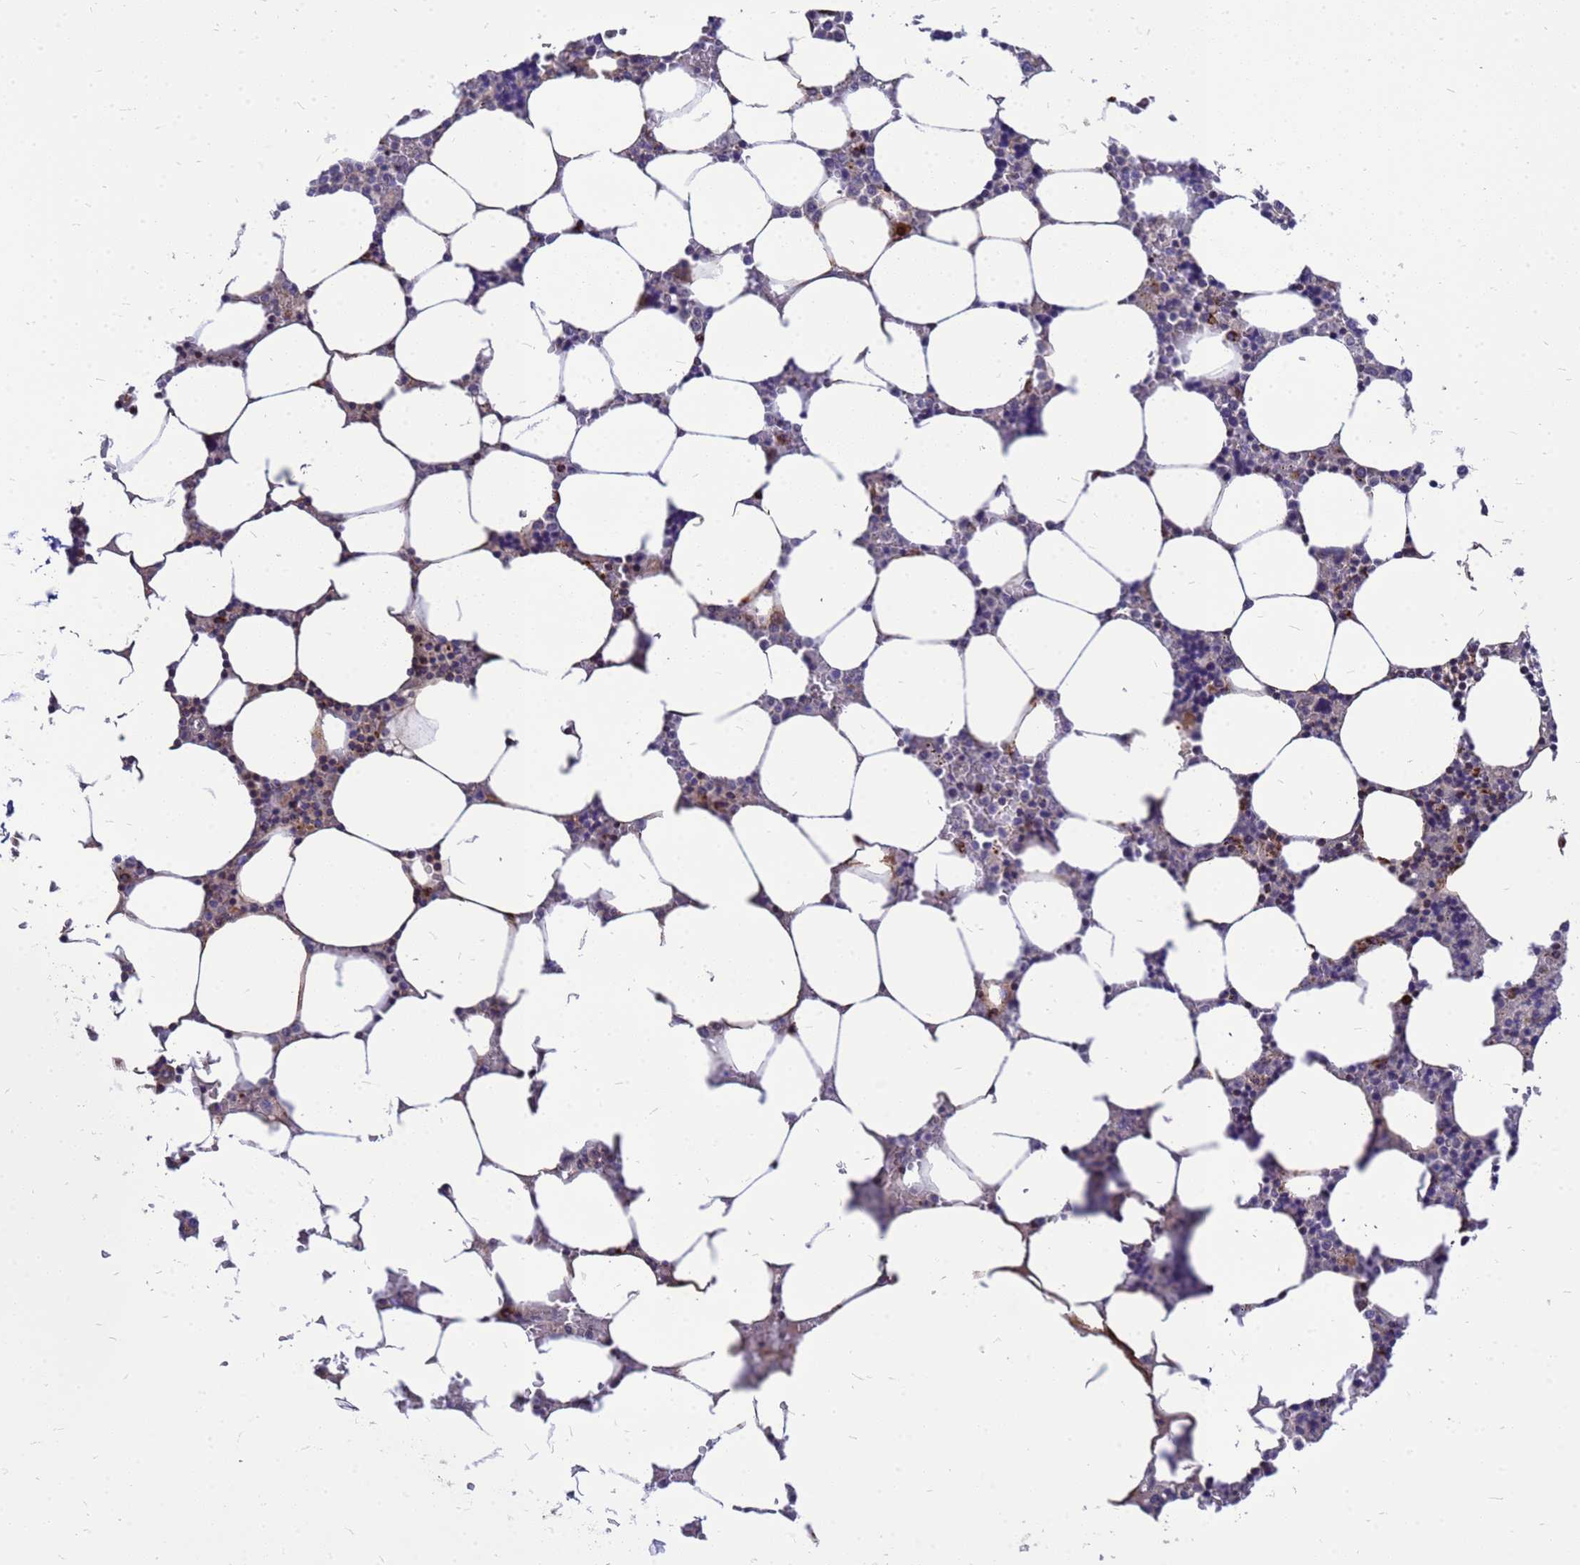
{"staining": {"intensity": "moderate", "quantity": "<25%", "location": "cytoplasmic/membranous"}, "tissue": "bone marrow", "cell_type": "Hematopoietic cells", "image_type": "normal", "snomed": [{"axis": "morphology", "description": "Normal tissue, NOS"}, {"axis": "topography", "description": "Bone marrow"}], "caption": "Immunohistochemistry staining of unremarkable bone marrow, which displays low levels of moderate cytoplasmic/membranous positivity in approximately <25% of hematopoietic cells indicating moderate cytoplasmic/membranous protein expression. The staining was performed using DAB (3,3'-diaminobenzidine) (brown) for protein detection and nuclei were counterstained in hematoxylin (blue).", "gene": "CMC4", "patient": {"sex": "male", "age": 64}}